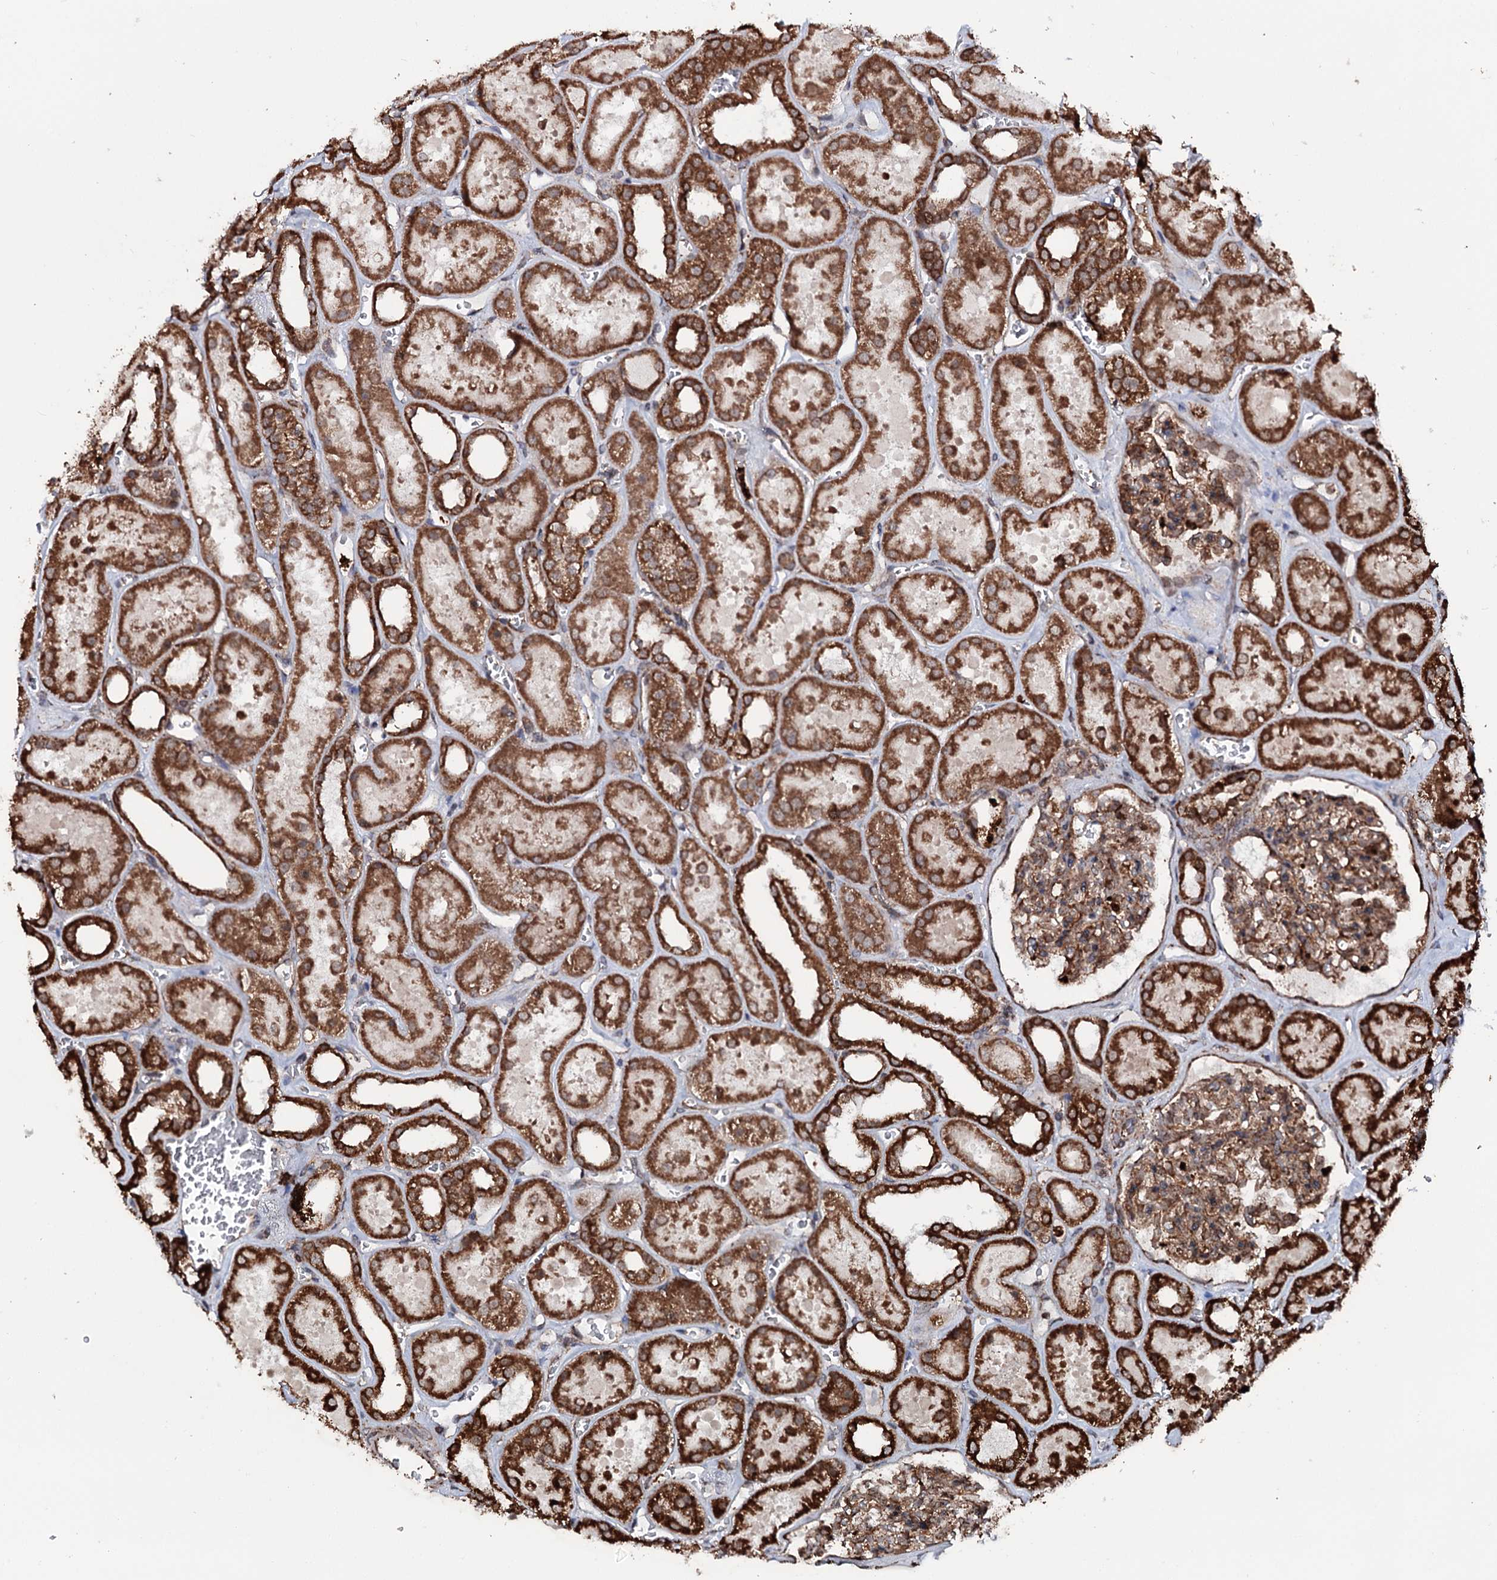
{"staining": {"intensity": "moderate", "quantity": ">75%", "location": "cytoplasmic/membranous"}, "tissue": "kidney", "cell_type": "Cells in glomeruli", "image_type": "normal", "snomed": [{"axis": "morphology", "description": "Normal tissue, NOS"}, {"axis": "topography", "description": "Kidney"}], "caption": "An image of human kidney stained for a protein displays moderate cytoplasmic/membranous brown staining in cells in glomeruli.", "gene": "FGFR1OP2", "patient": {"sex": "female", "age": 41}}